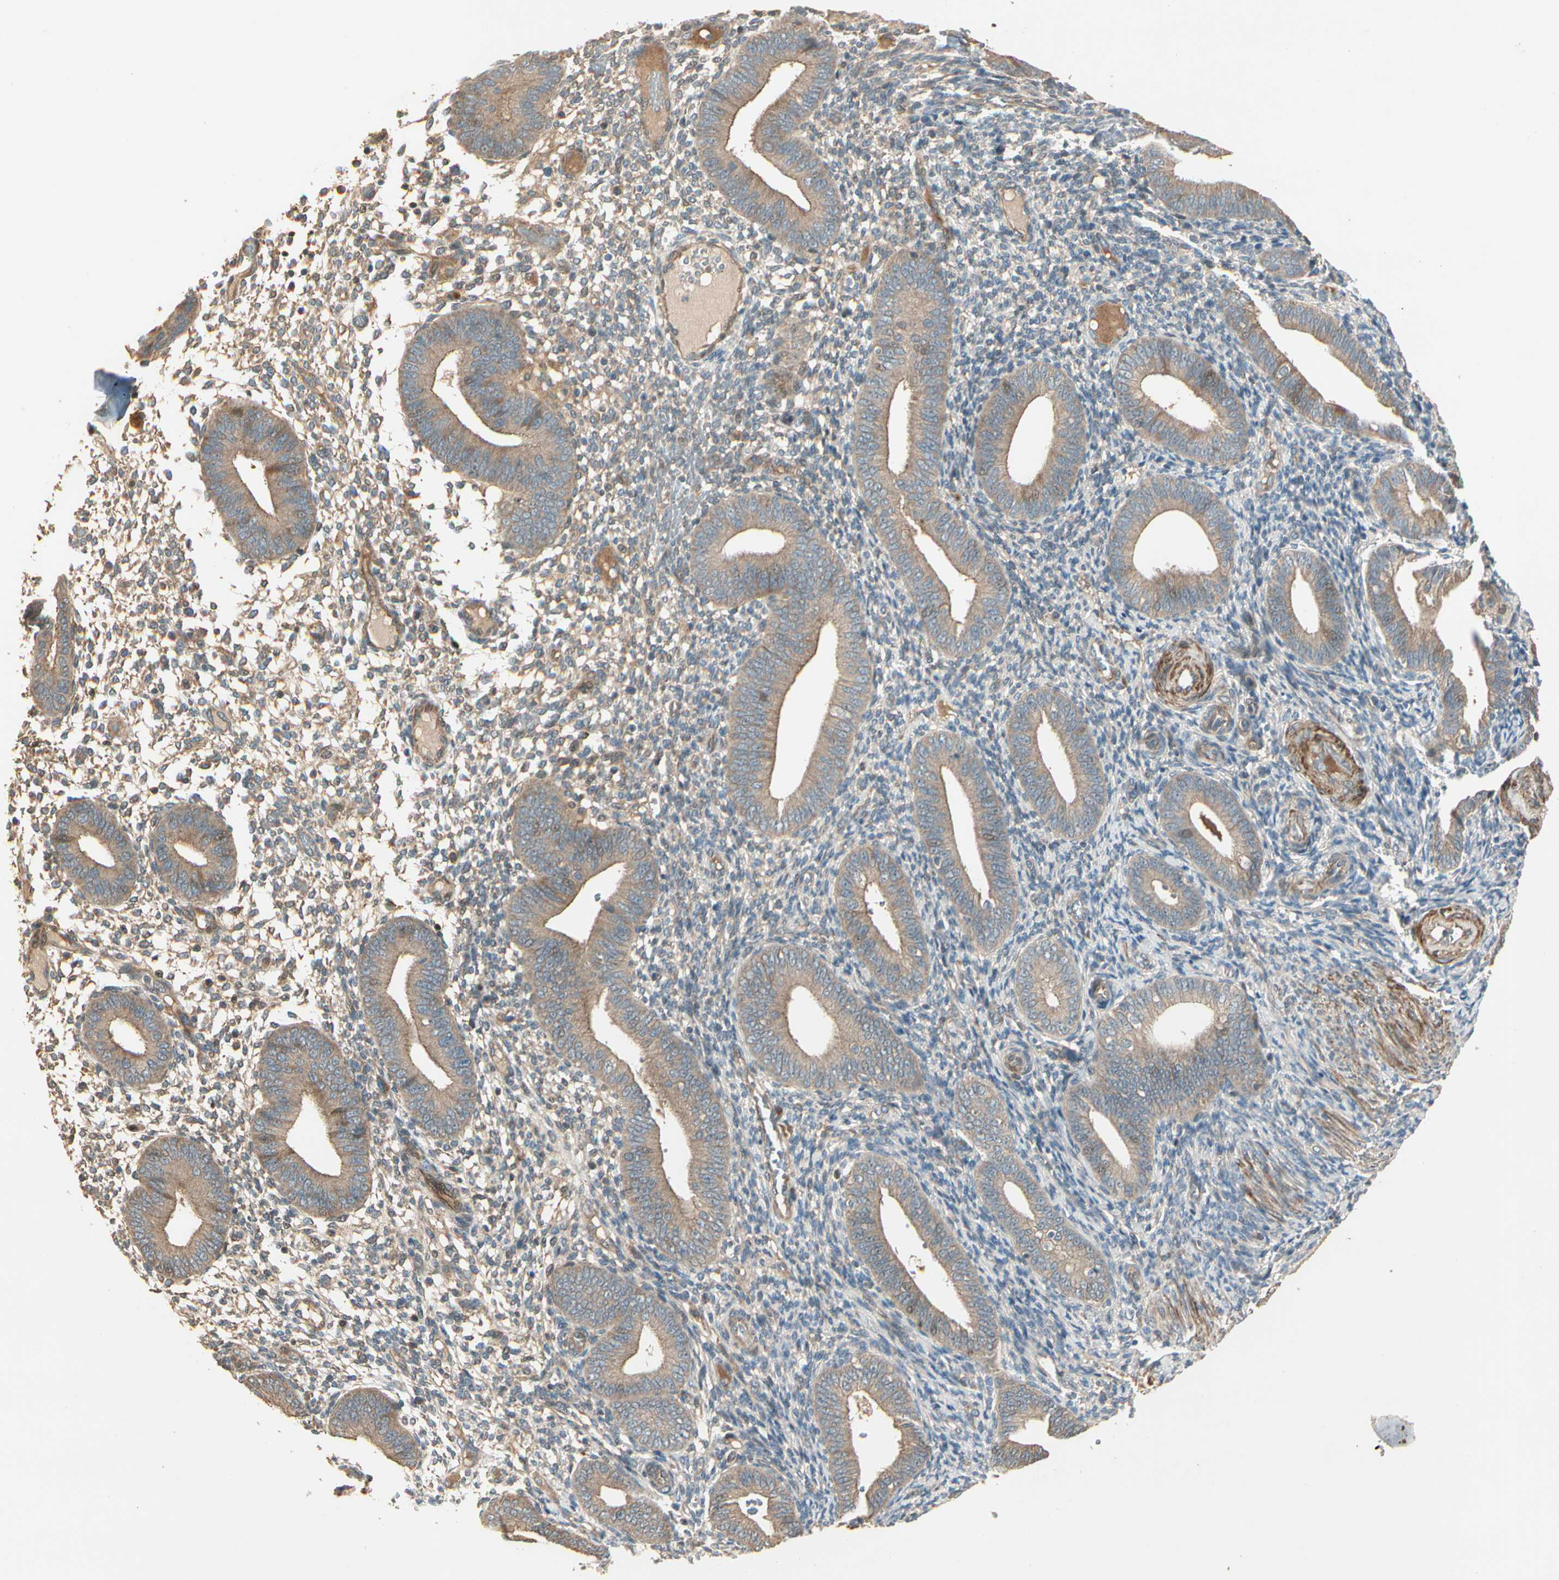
{"staining": {"intensity": "weak", "quantity": "<25%", "location": "cytoplasmic/membranous"}, "tissue": "endometrium", "cell_type": "Cells in endometrial stroma", "image_type": "normal", "snomed": [{"axis": "morphology", "description": "Normal tissue, NOS"}, {"axis": "topography", "description": "Endometrium"}], "caption": "High power microscopy image of an IHC histopathology image of benign endometrium, revealing no significant expression in cells in endometrial stroma. Brightfield microscopy of immunohistochemistry stained with DAB (brown) and hematoxylin (blue), captured at high magnification.", "gene": "ACVR1", "patient": {"sex": "female", "age": 42}}